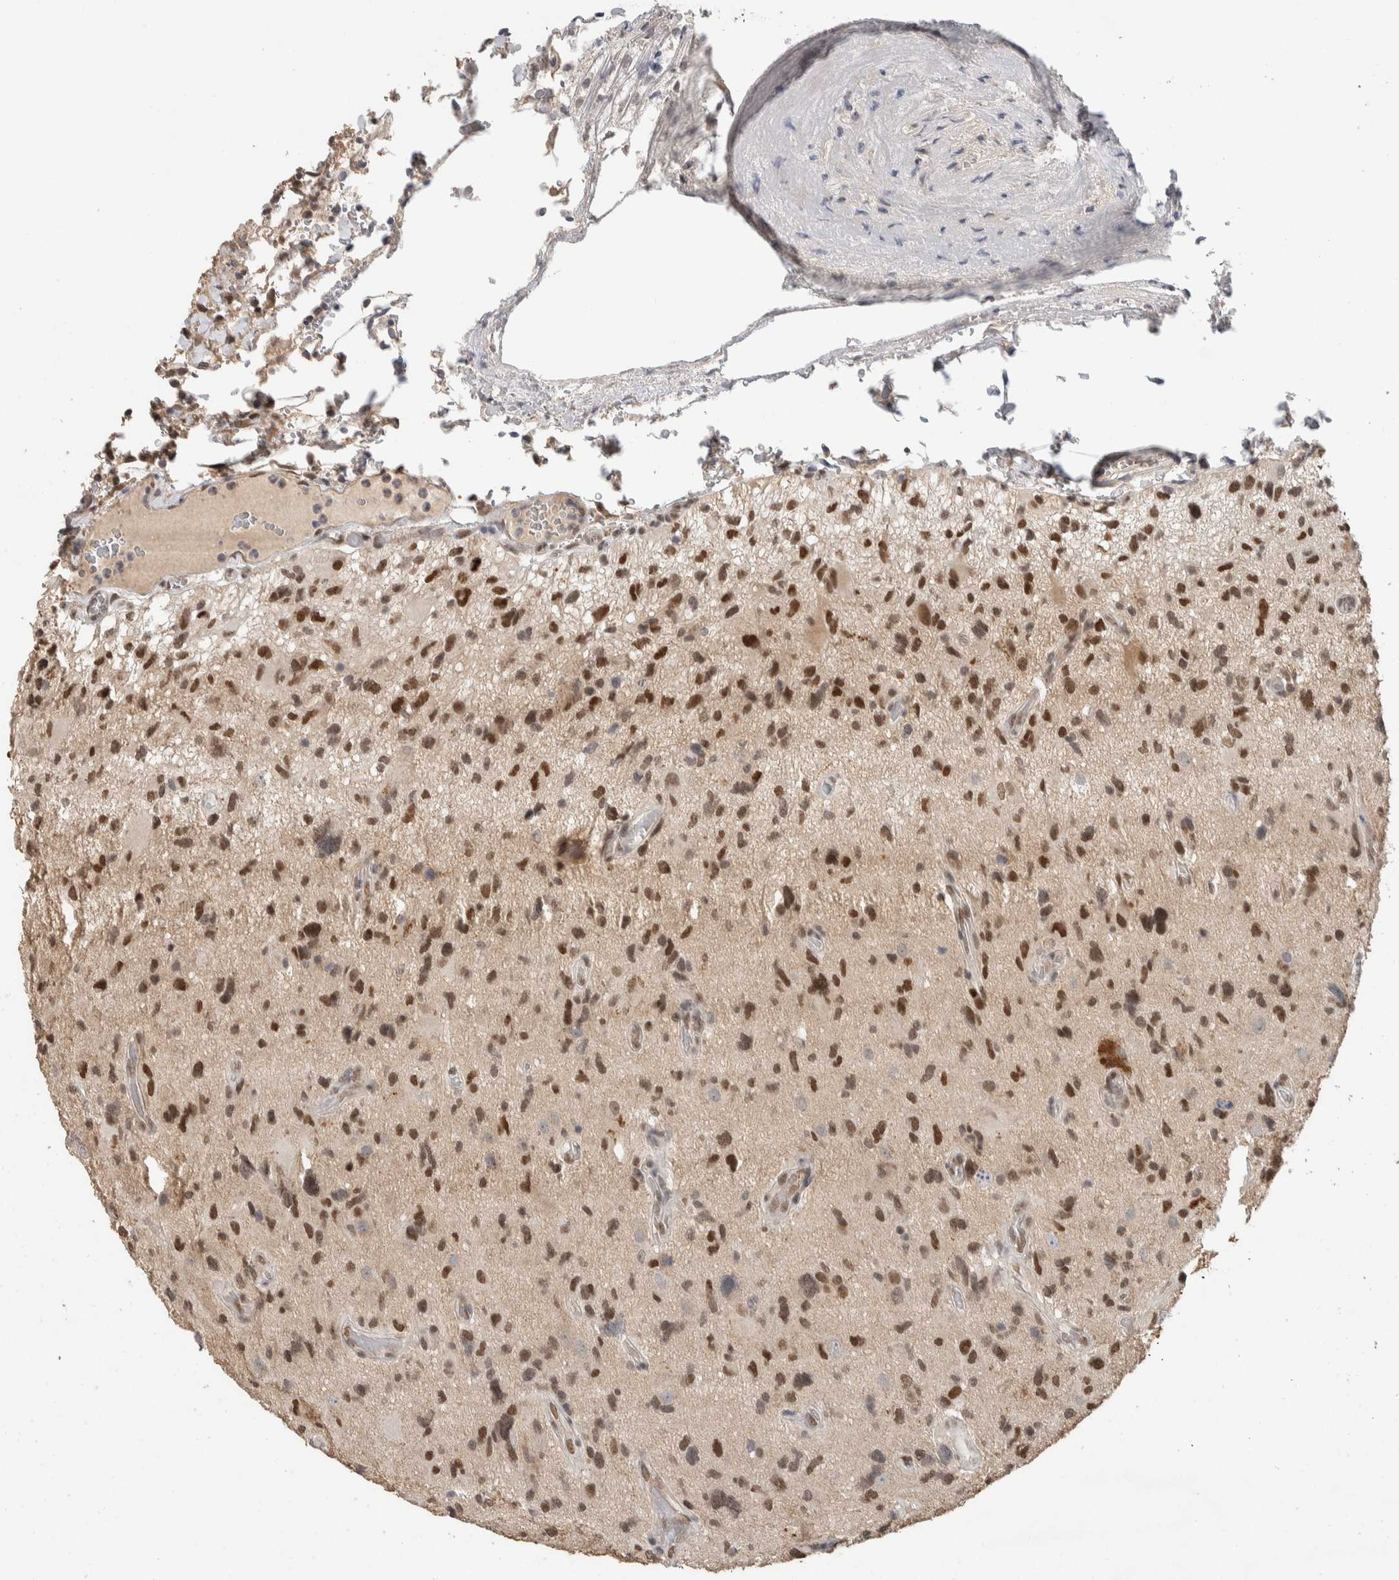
{"staining": {"intensity": "strong", "quantity": ">75%", "location": "nuclear"}, "tissue": "glioma", "cell_type": "Tumor cells", "image_type": "cancer", "snomed": [{"axis": "morphology", "description": "Glioma, malignant, High grade"}, {"axis": "topography", "description": "Brain"}], "caption": "This is an image of IHC staining of malignant glioma (high-grade), which shows strong staining in the nuclear of tumor cells.", "gene": "CYSRT1", "patient": {"sex": "male", "age": 33}}